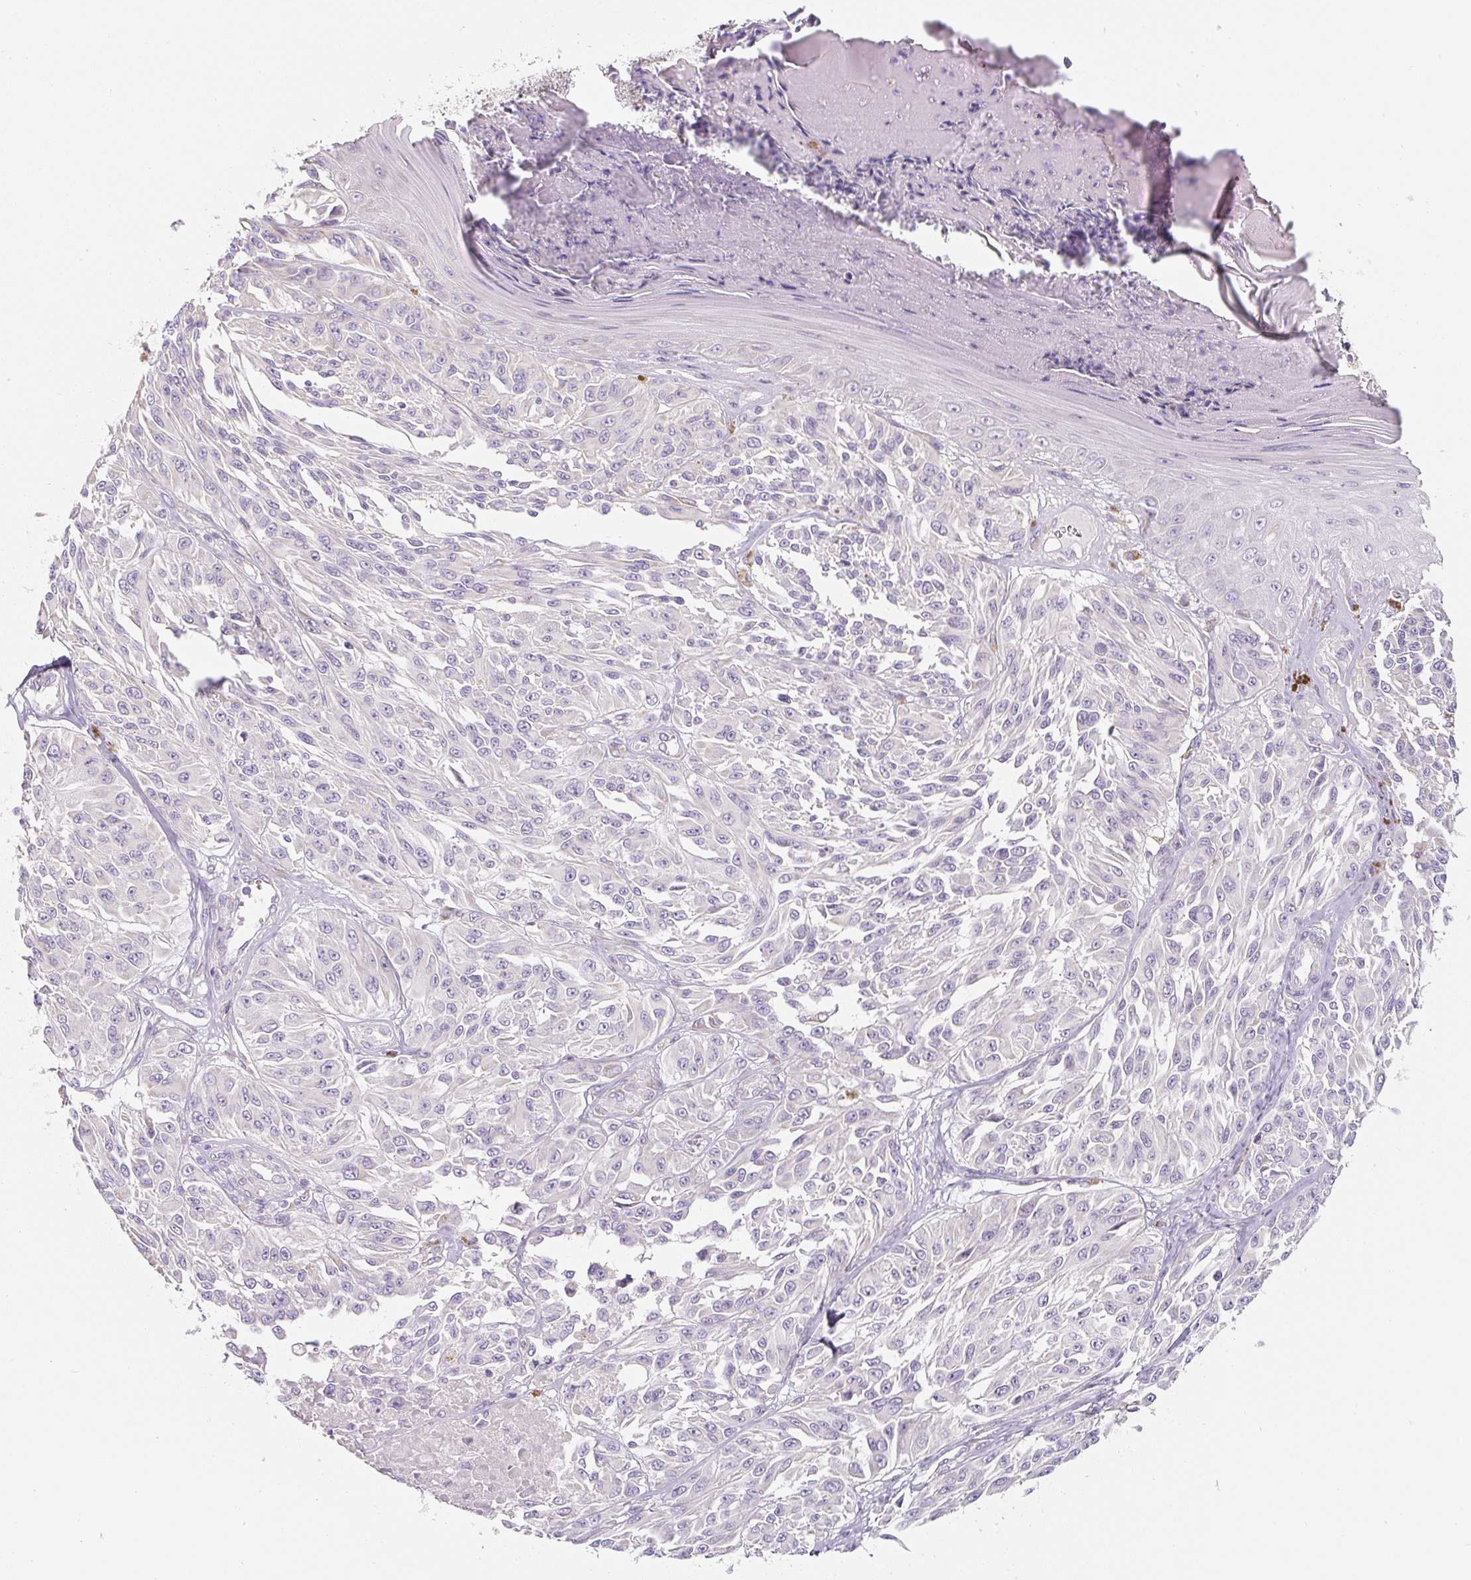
{"staining": {"intensity": "negative", "quantity": "none", "location": "none"}, "tissue": "melanoma", "cell_type": "Tumor cells", "image_type": "cancer", "snomed": [{"axis": "morphology", "description": "Malignant melanoma, NOS"}, {"axis": "topography", "description": "Skin"}], "caption": "This is an immunohistochemistry histopathology image of melanoma. There is no staining in tumor cells.", "gene": "PWWP3B", "patient": {"sex": "male", "age": 94}}